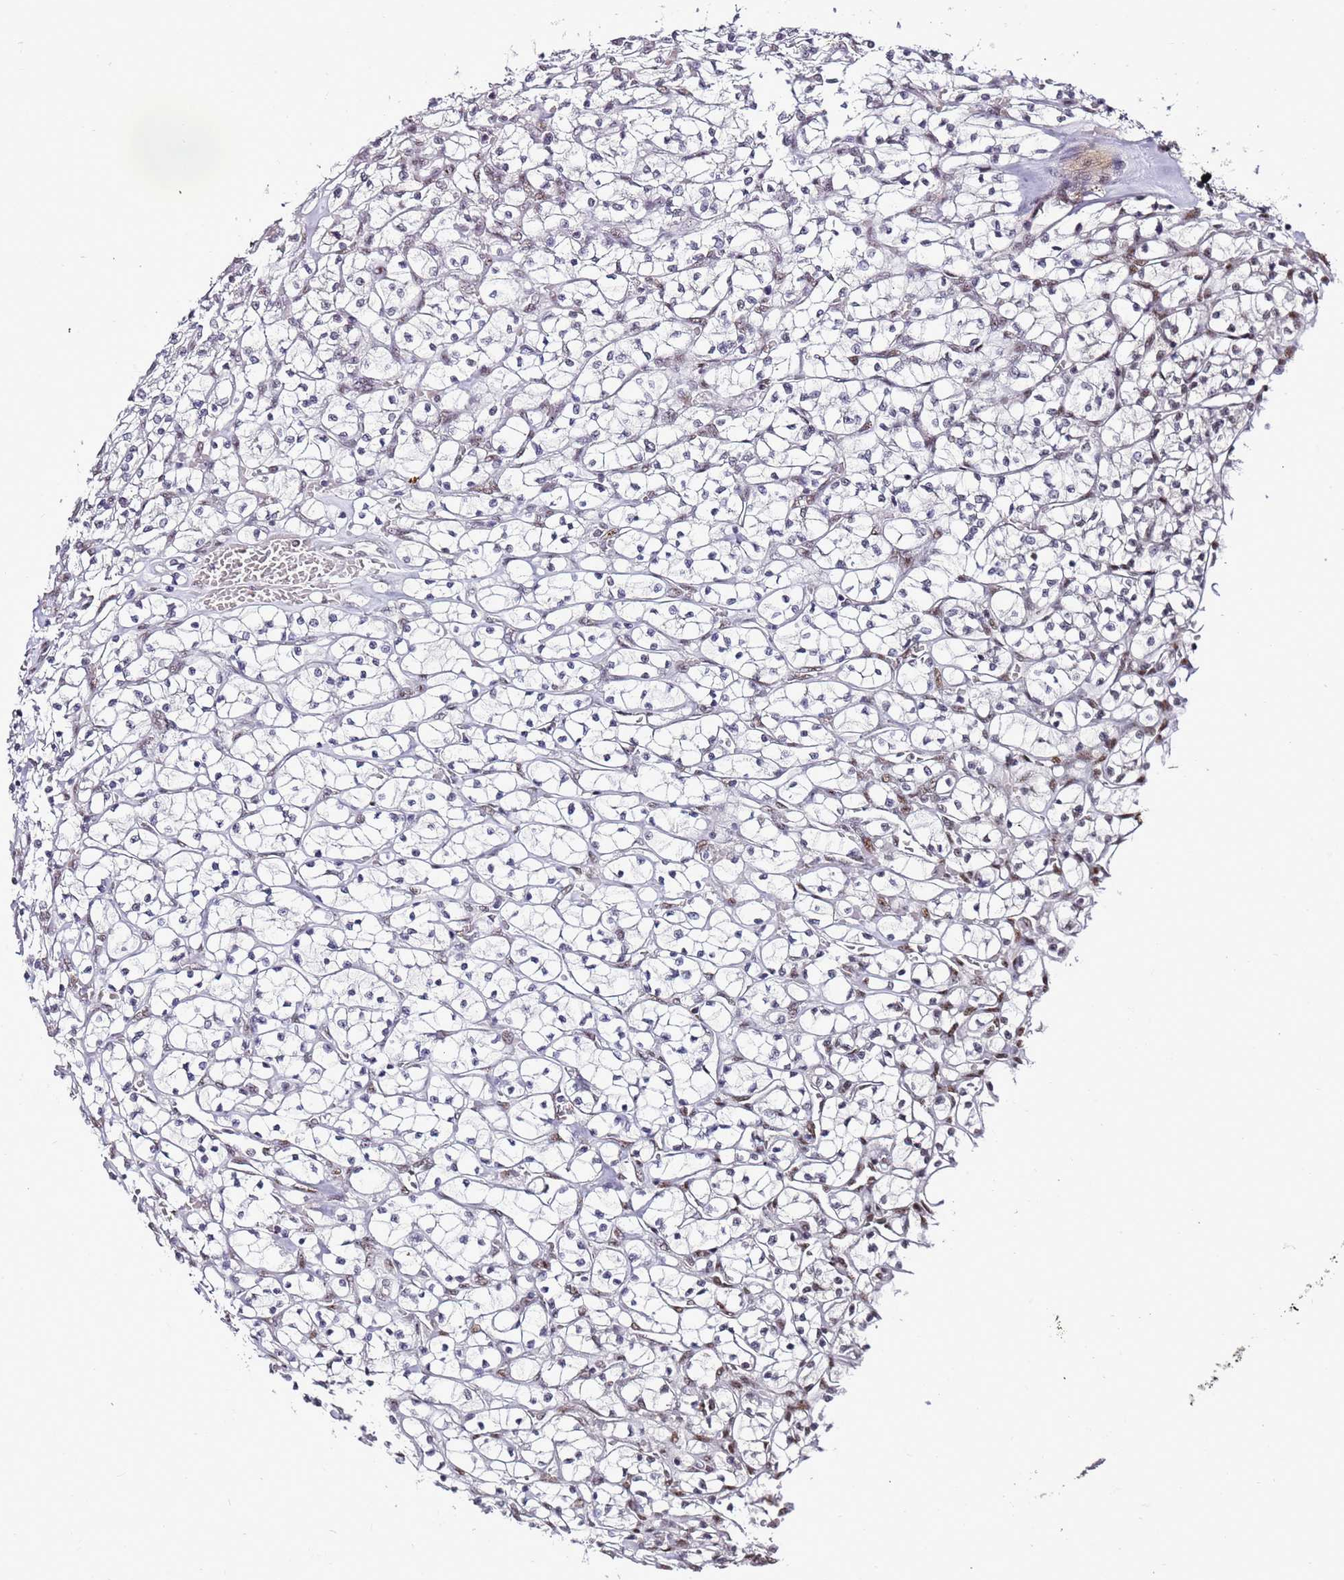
{"staining": {"intensity": "negative", "quantity": "none", "location": "none"}, "tissue": "renal cancer", "cell_type": "Tumor cells", "image_type": "cancer", "snomed": [{"axis": "morphology", "description": "Adenocarcinoma, NOS"}, {"axis": "topography", "description": "Kidney"}], "caption": "This is an immunohistochemistry (IHC) photomicrograph of human adenocarcinoma (renal). There is no staining in tumor cells.", "gene": "PSMA7", "patient": {"sex": "female", "age": 64}}